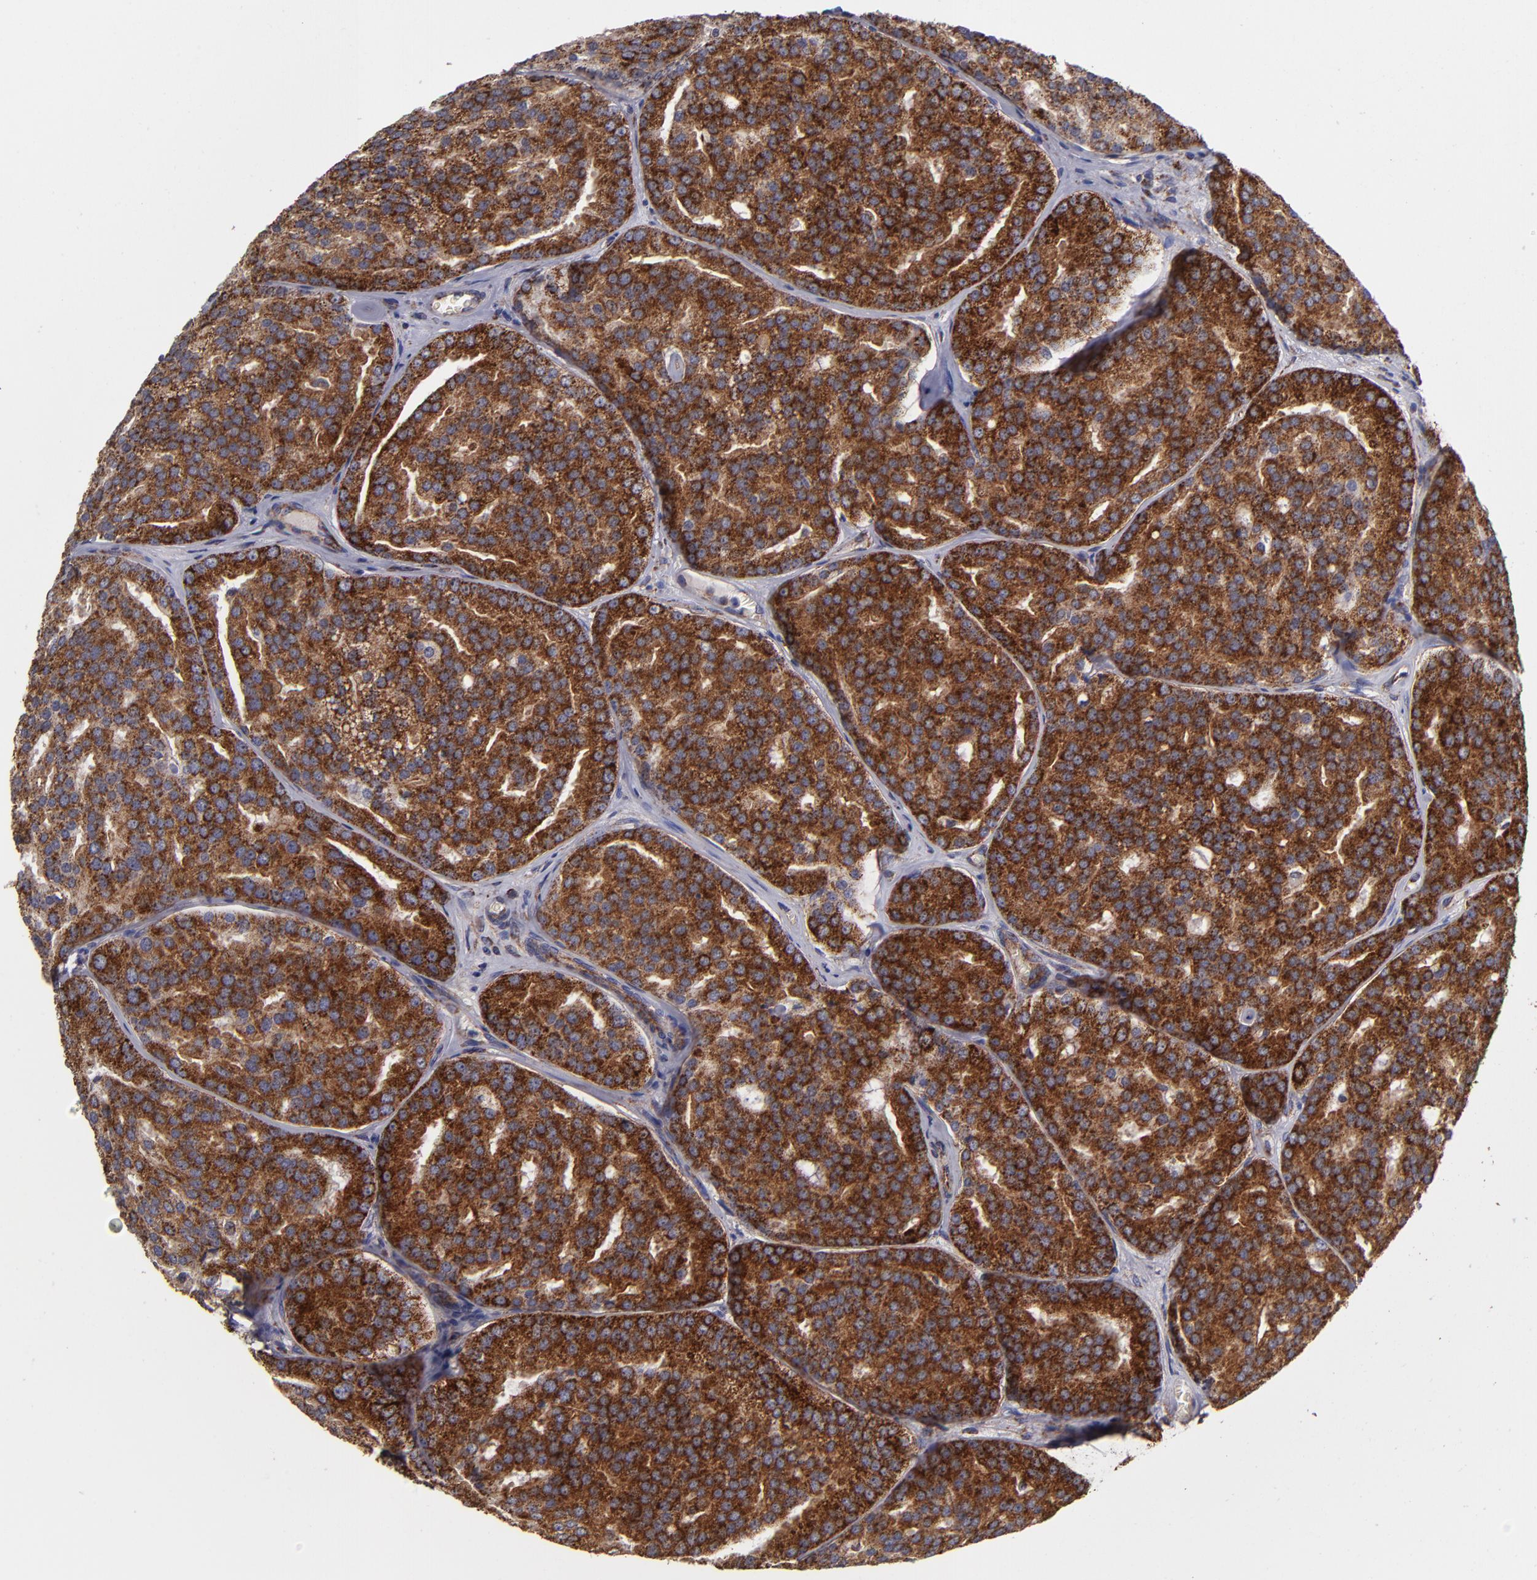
{"staining": {"intensity": "strong", "quantity": ">75%", "location": "cytoplasmic/membranous"}, "tissue": "prostate cancer", "cell_type": "Tumor cells", "image_type": "cancer", "snomed": [{"axis": "morphology", "description": "Adenocarcinoma, High grade"}, {"axis": "topography", "description": "Prostate"}], "caption": "Strong cytoplasmic/membranous expression is seen in approximately >75% of tumor cells in prostate cancer.", "gene": "CLTA", "patient": {"sex": "male", "age": 64}}